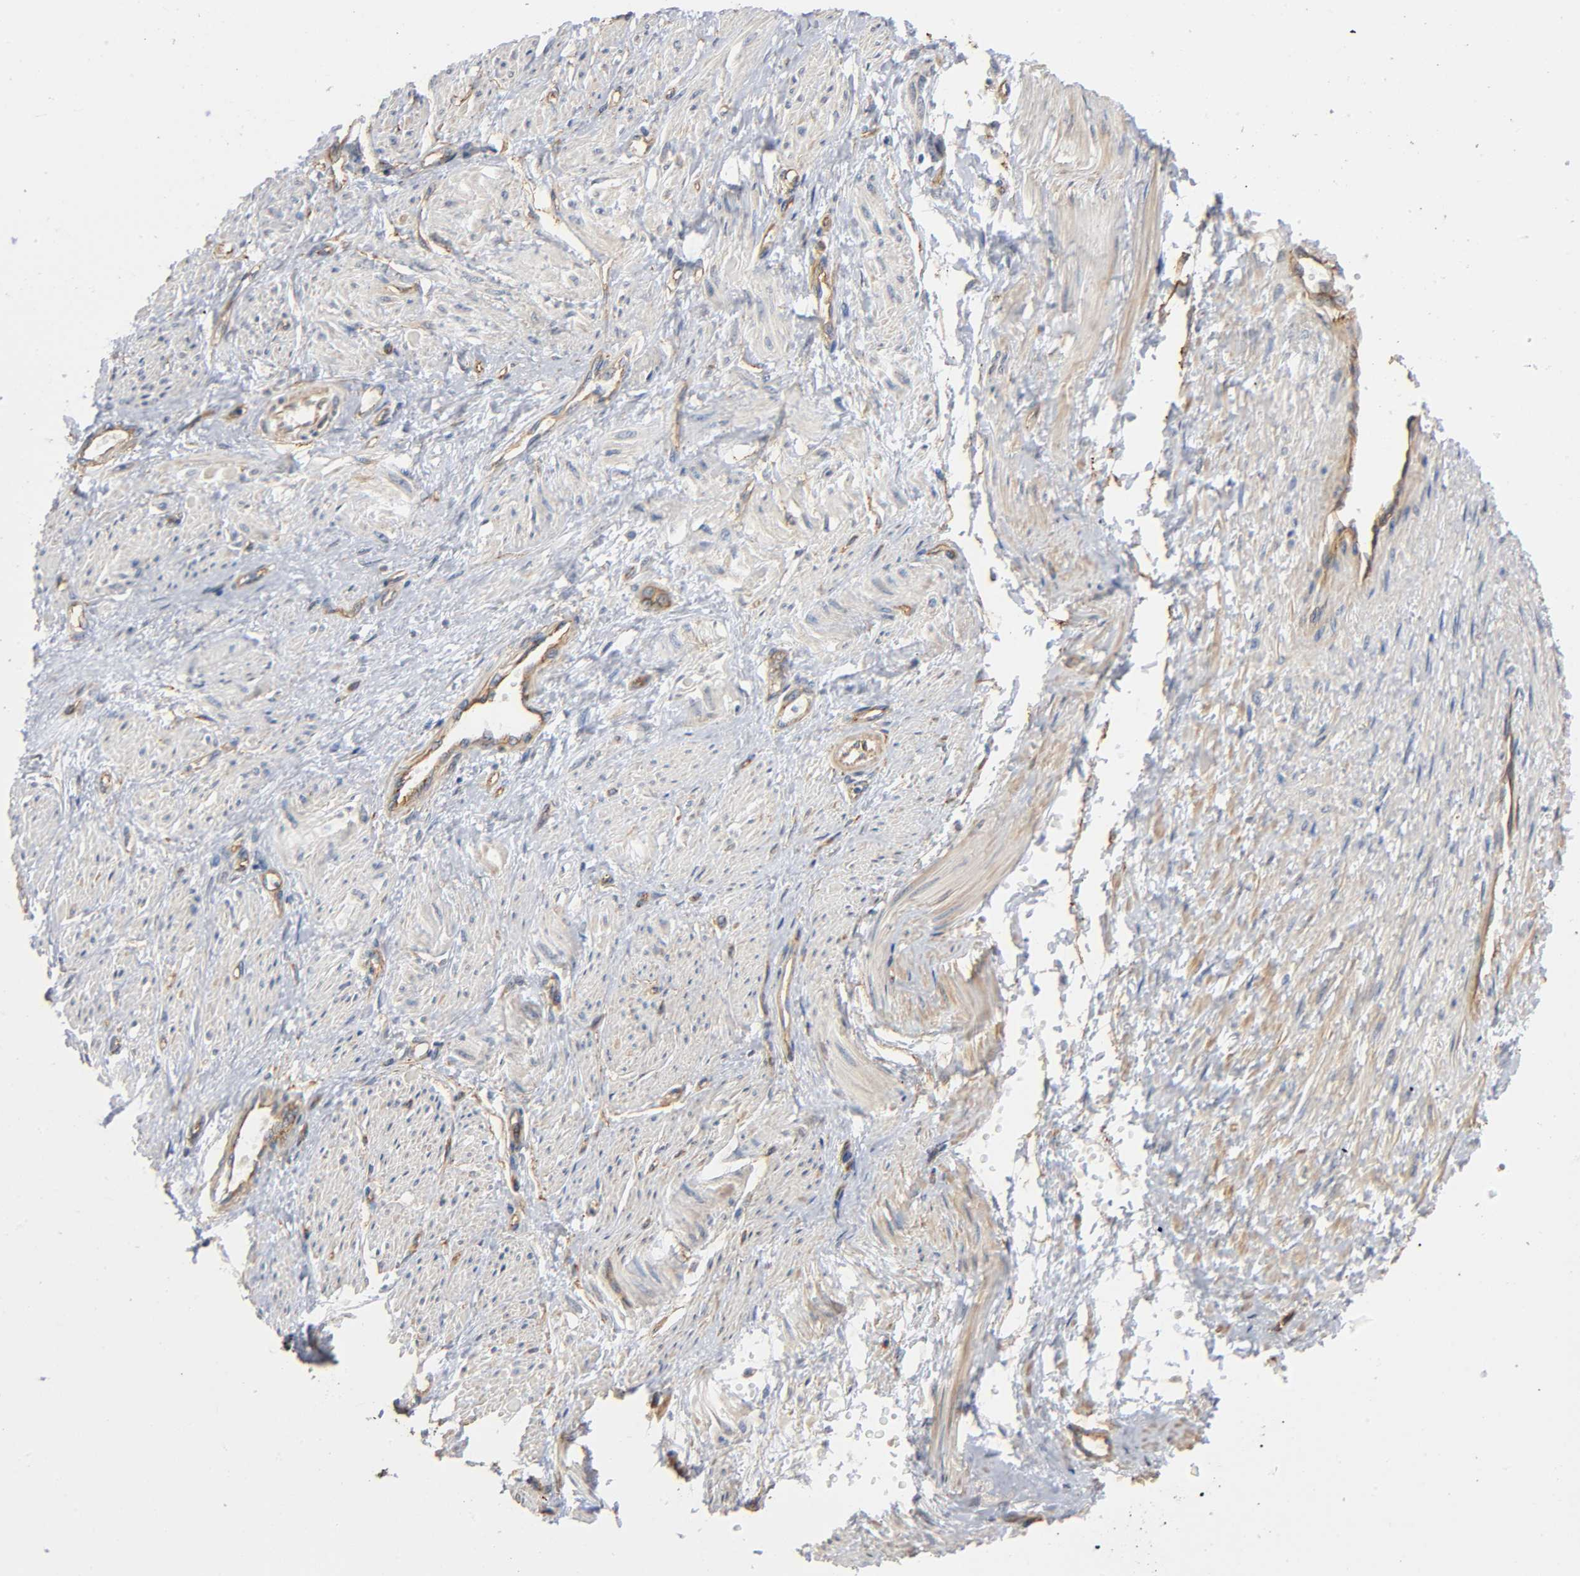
{"staining": {"intensity": "weak", "quantity": "<25%", "location": "cytoplasmic/membranous"}, "tissue": "smooth muscle", "cell_type": "Smooth muscle cells", "image_type": "normal", "snomed": [{"axis": "morphology", "description": "Normal tissue, NOS"}, {"axis": "topography", "description": "Smooth muscle"}, {"axis": "topography", "description": "Uterus"}], "caption": "Smooth muscle cells are negative for brown protein staining in normal smooth muscle. The staining is performed using DAB (3,3'-diaminobenzidine) brown chromogen with nuclei counter-stained in using hematoxylin.", "gene": "MARS1", "patient": {"sex": "female", "age": 39}}